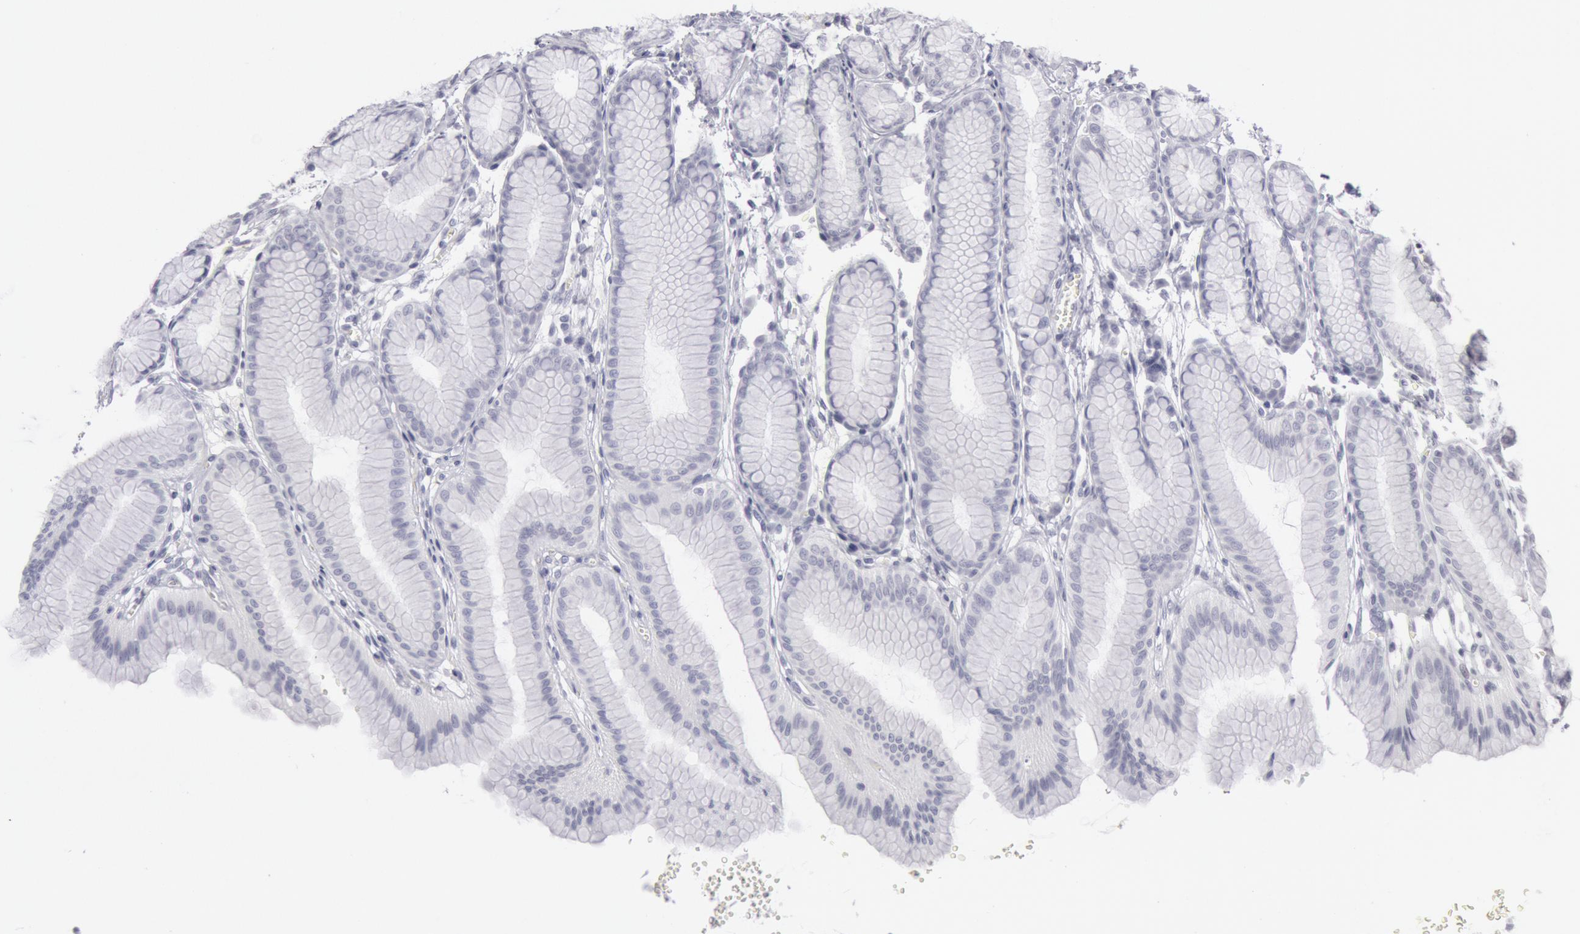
{"staining": {"intensity": "negative", "quantity": "none", "location": "none"}, "tissue": "stomach", "cell_type": "Glandular cells", "image_type": "normal", "snomed": [{"axis": "morphology", "description": "Normal tissue, NOS"}, {"axis": "topography", "description": "Stomach"}], "caption": "An IHC image of unremarkable stomach is shown. There is no staining in glandular cells of stomach. Brightfield microscopy of IHC stained with DAB (brown) and hematoxylin (blue), captured at high magnification.", "gene": "KRT16", "patient": {"sex": "male", "age": 42}}